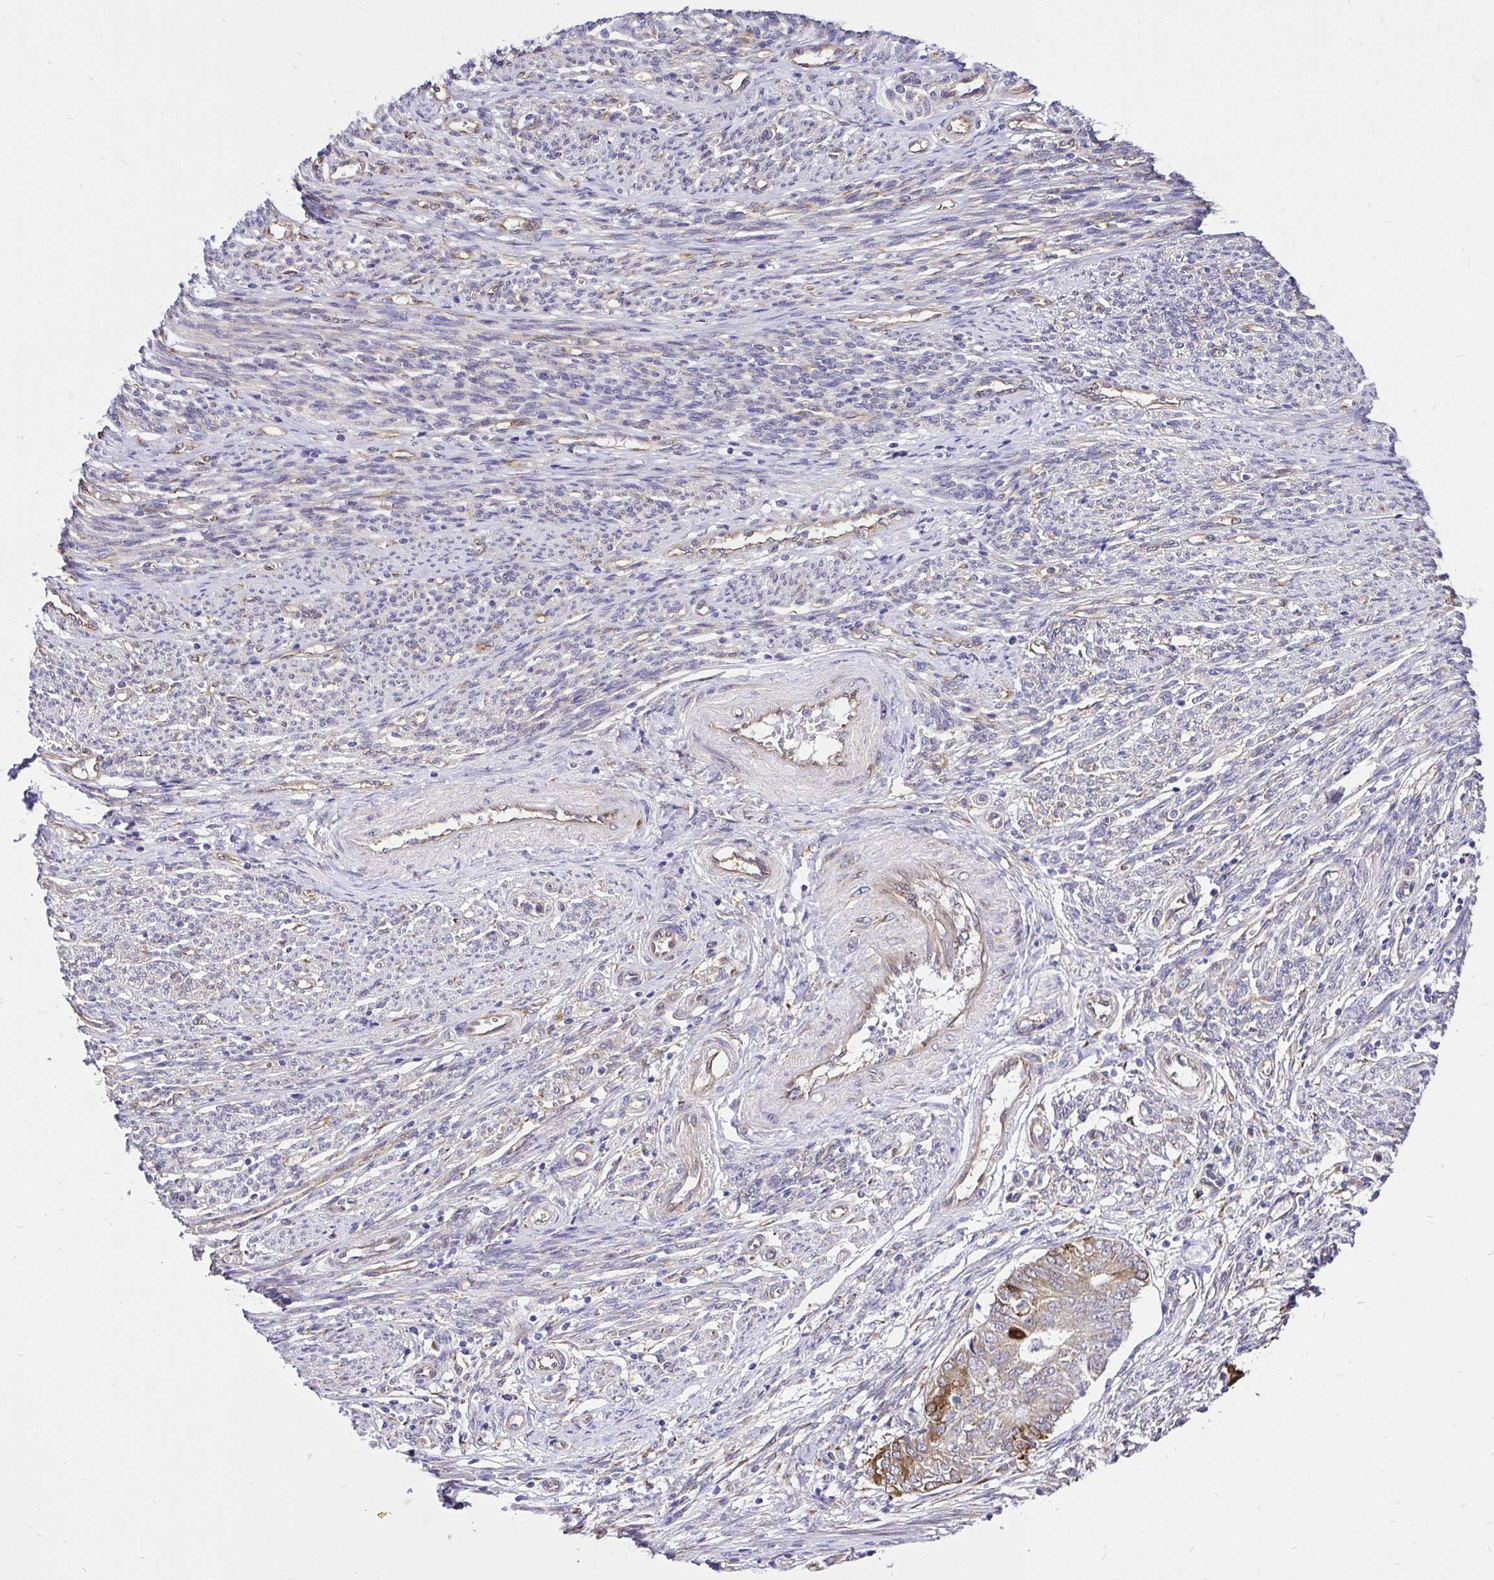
{"staining": {"intensity": "moderate", "quantity": "<25%", "location": "cytoplasmic/membranous"}, "tissue": "endometrial cancer", "cell_type": "Tumor cells", "image_type": "cancer", "snomed": [{"axis": "morphology", "description": "Adenocarcinoma, NOS"}, {"axis": "topography", "description": "Endometrium"}], "caption": "The photomicrograph displays immunohistochemical staining of endometrial cancer (adenocarcinoma). There is moderate cytoplasmic/membranous positivity is seen in about <25% of tumor cells. Immunohistochemistry (ihc) stains the protein of interest in brown and the nuclei are stained blue.", "gene": "CCDC122", "patient": {"sex": "female", "age": 62}}